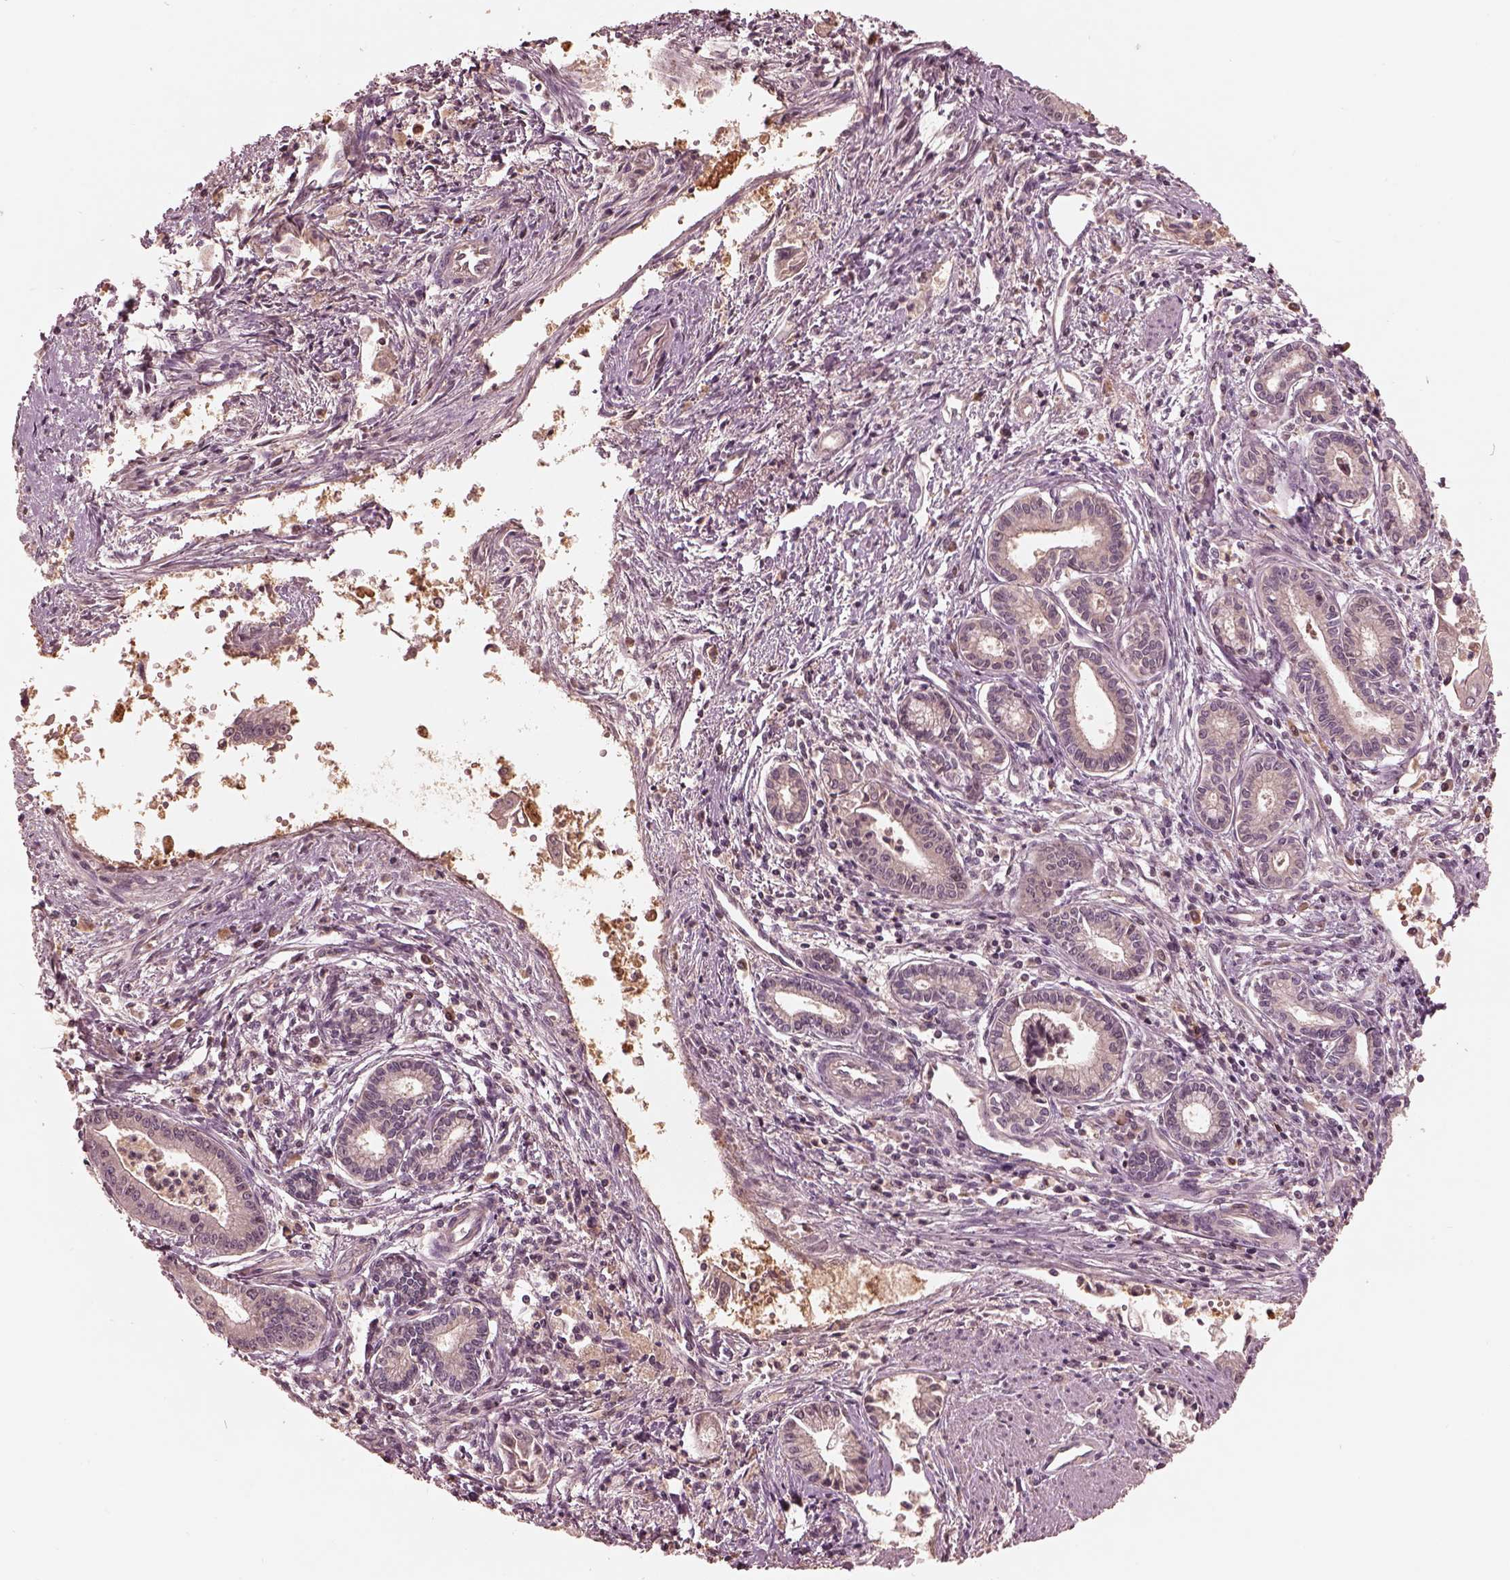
{"staining": {"intensity": "negative", "quantity": "none", "location": "none"}, "tissue": "pancreatic cancer", "cell_type": "Tumor cells", "image_type": "cancer", "snomed": [{"axis": "morphology", "description": "Adenocarcinoma, NOS"}, {"axis": "topography", "description": "Pancreas"}], "caption": "The IHC micrograph has no significant expression in tumor cells of pancreatic cancer (adenocarcinoma) tissue. (Brightfield microscopy of DAB immunohistochemistry (IHC) at high magnification).", "gene": "TF", "patient": {"sex": "female", "age": 65}}